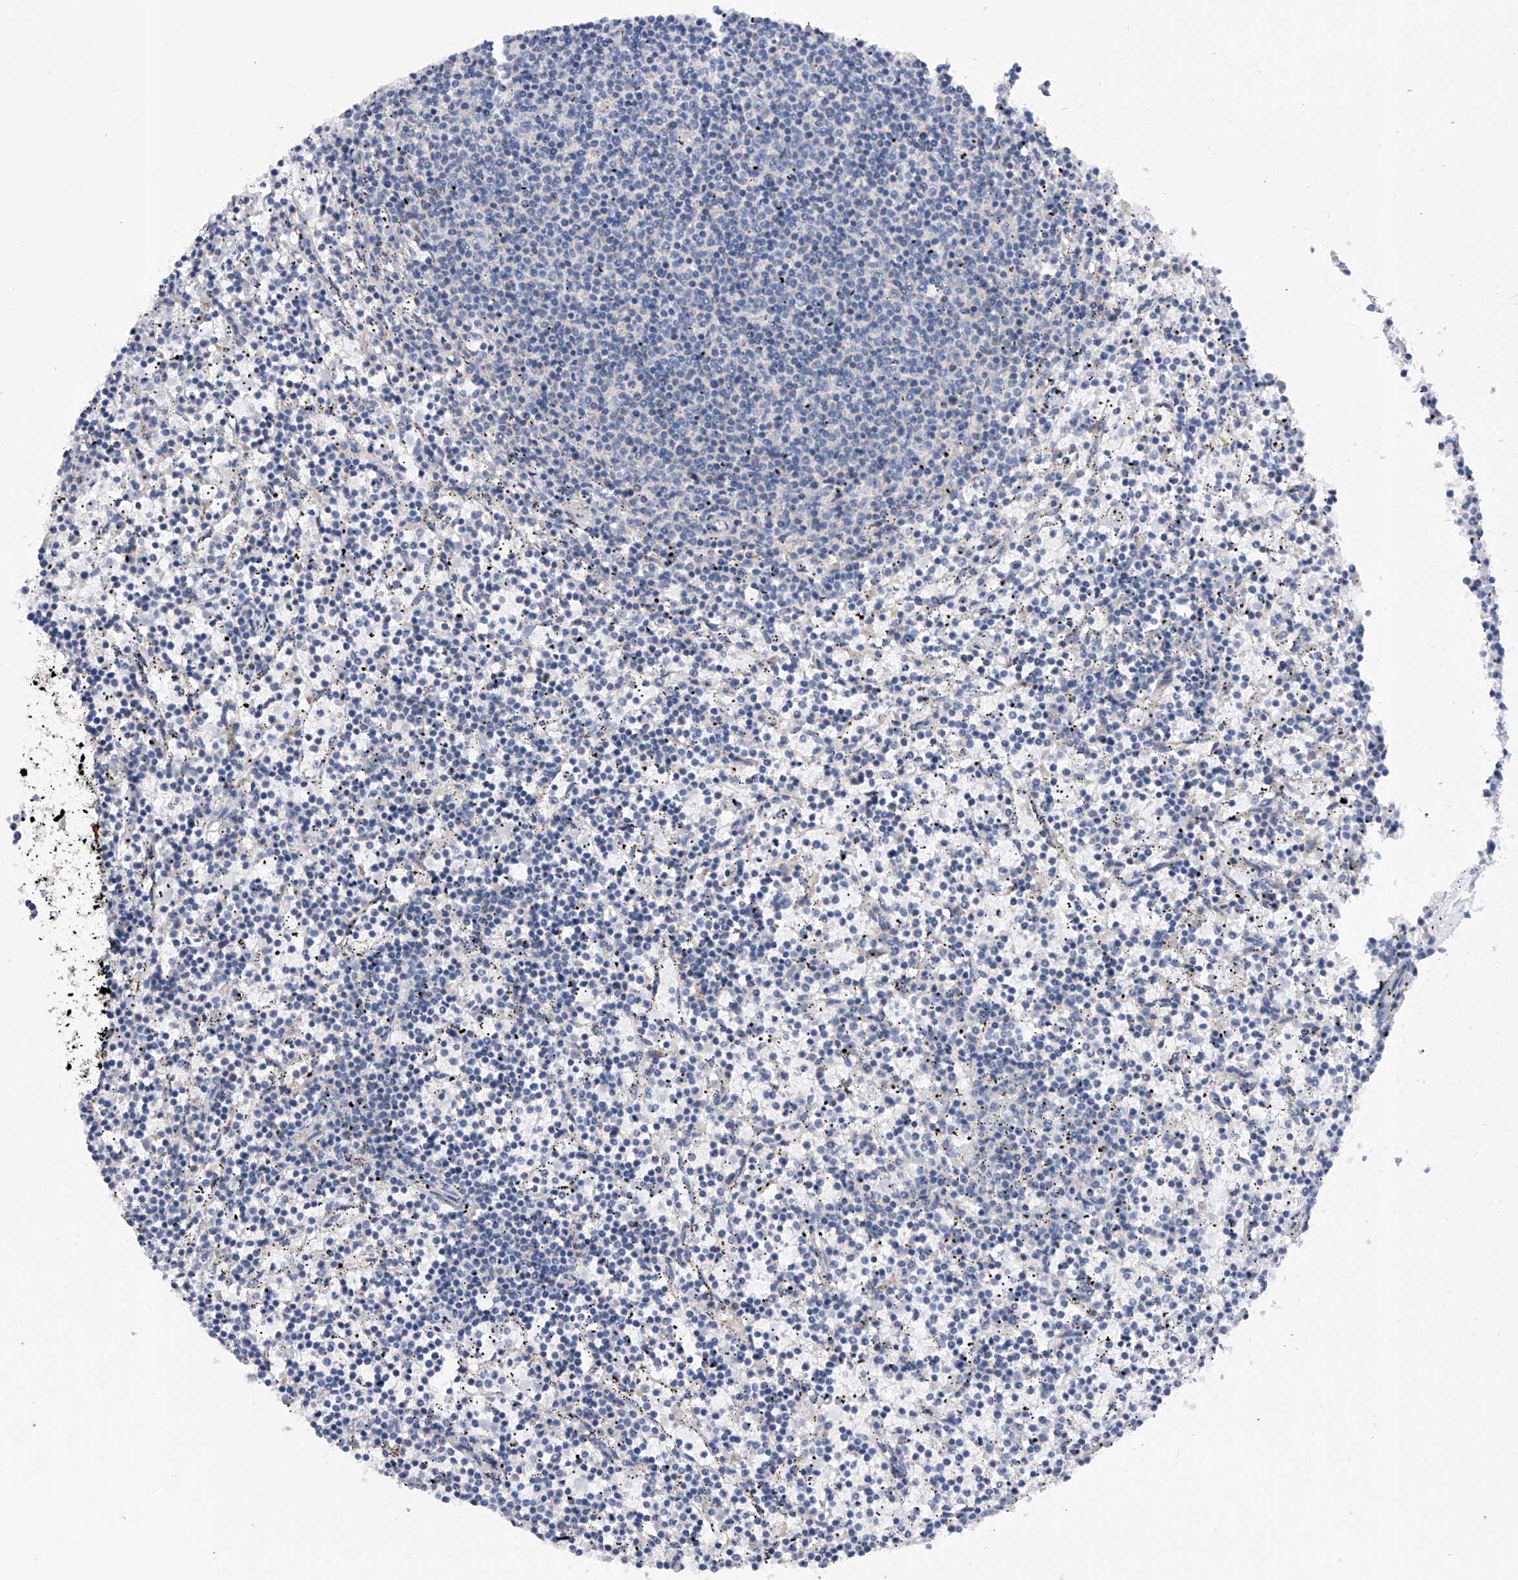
{"staining": {"intensity": "negative", "quantity": "none", "location": "none"}, "tissue": "lymphoma", "cell_type": "Tumor cells", "image_type": "cancer", "snomed": [{"axis": "morphology", "description": "Malignant lymphoma, non-Hodgkin's type, Low grade"}, {"axis": "topography", "description": "Spleen"}], "caption": "A micrograph of human lymphoma is negative for staining in tumor cells.", "gene": "PDSS2", "patient": {"sex": "female", "age": 50}}